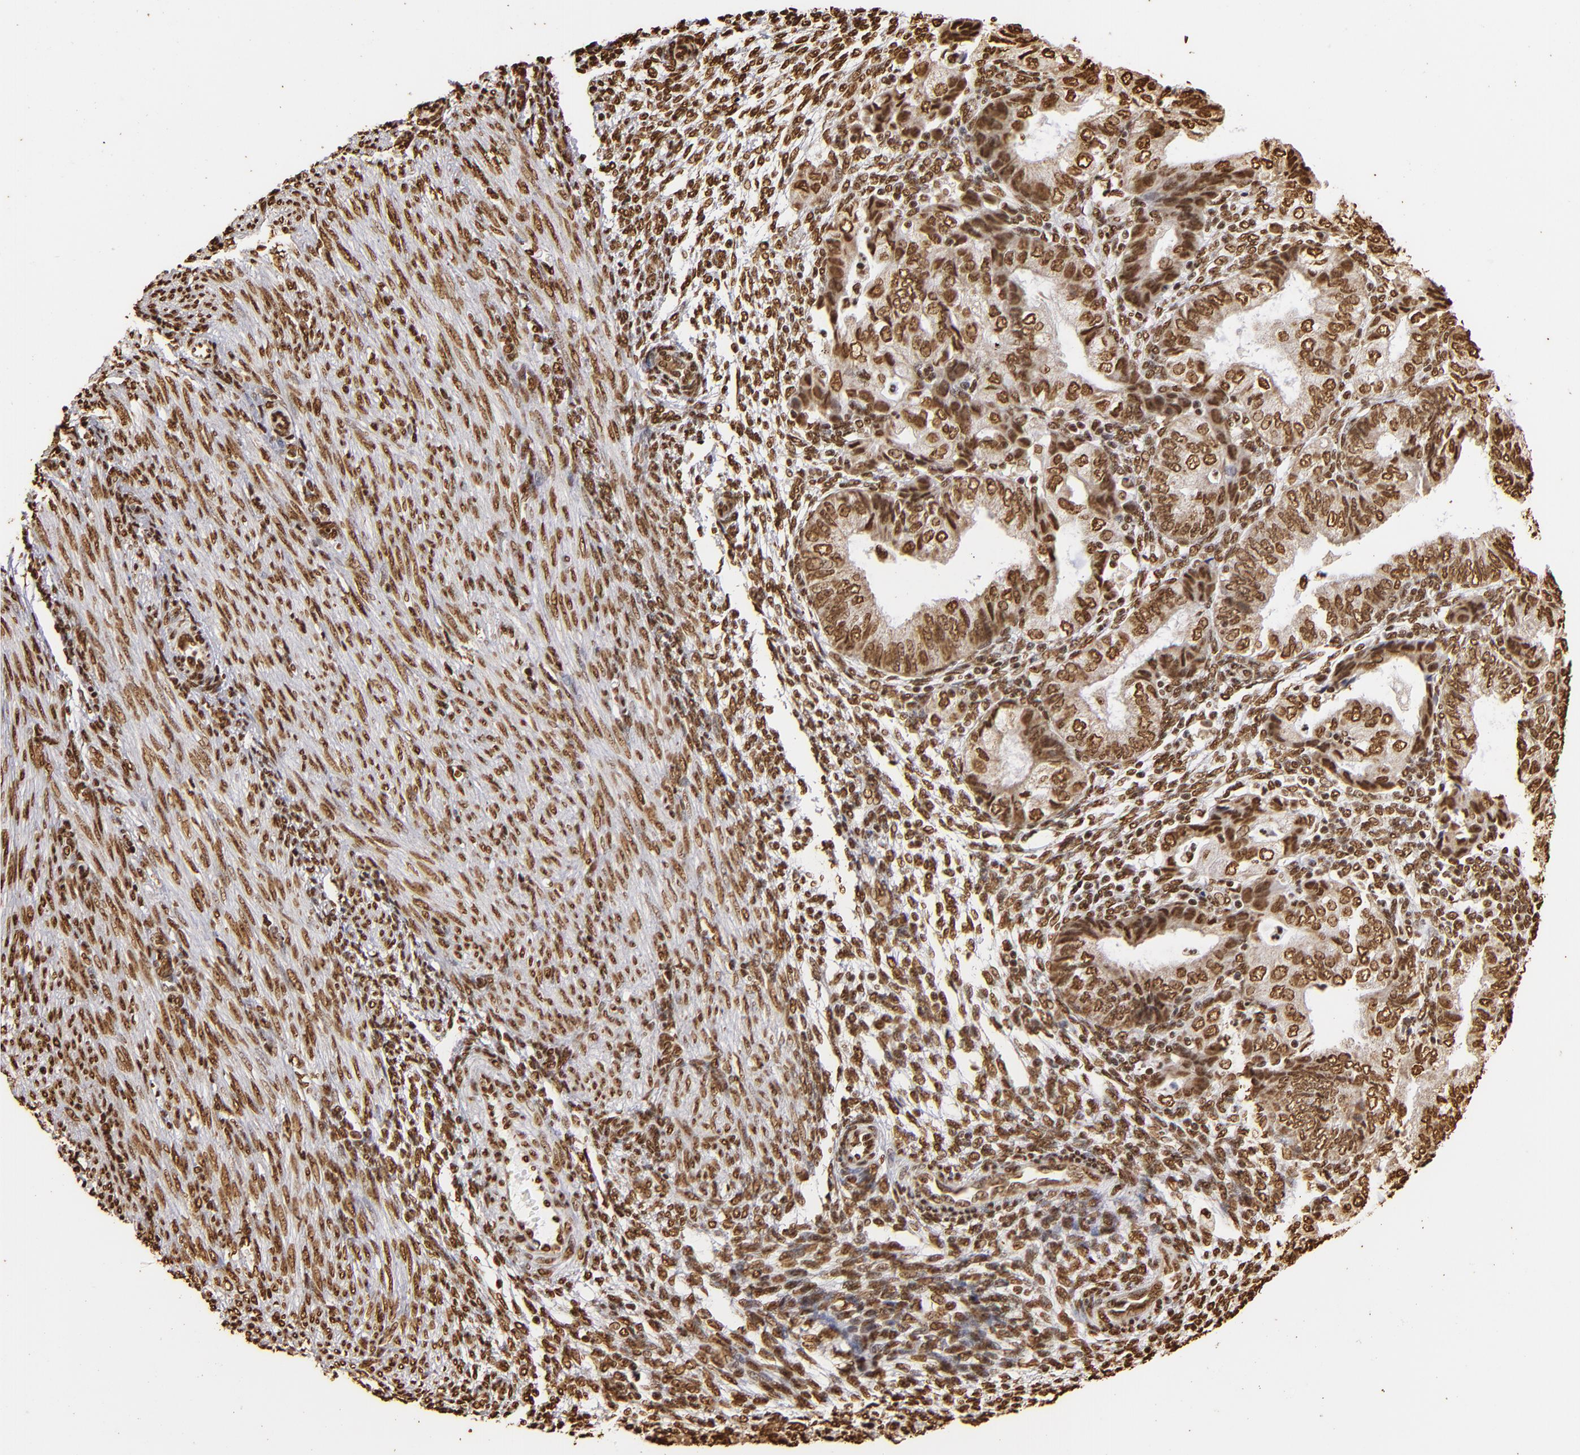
{"staining": {"intensity": "strong", "quantity": ">75%", "location": "nuclear"}, "tissue": "endometrial cancer", "cell_type": "Tumor cells", "image_type": "cancer", "snomed": [{"axis": "morphology", "description": "Adenocarcinoma, NOS"}, {"axis": "topography", "description": "Endometrium"}], "caption": "Adenocarcinoma (endometrial) stained with a protein marker shows strong staining in tumor cells.", "gene": "ILF3", "patient": {"sex": "female", "age": 51}}